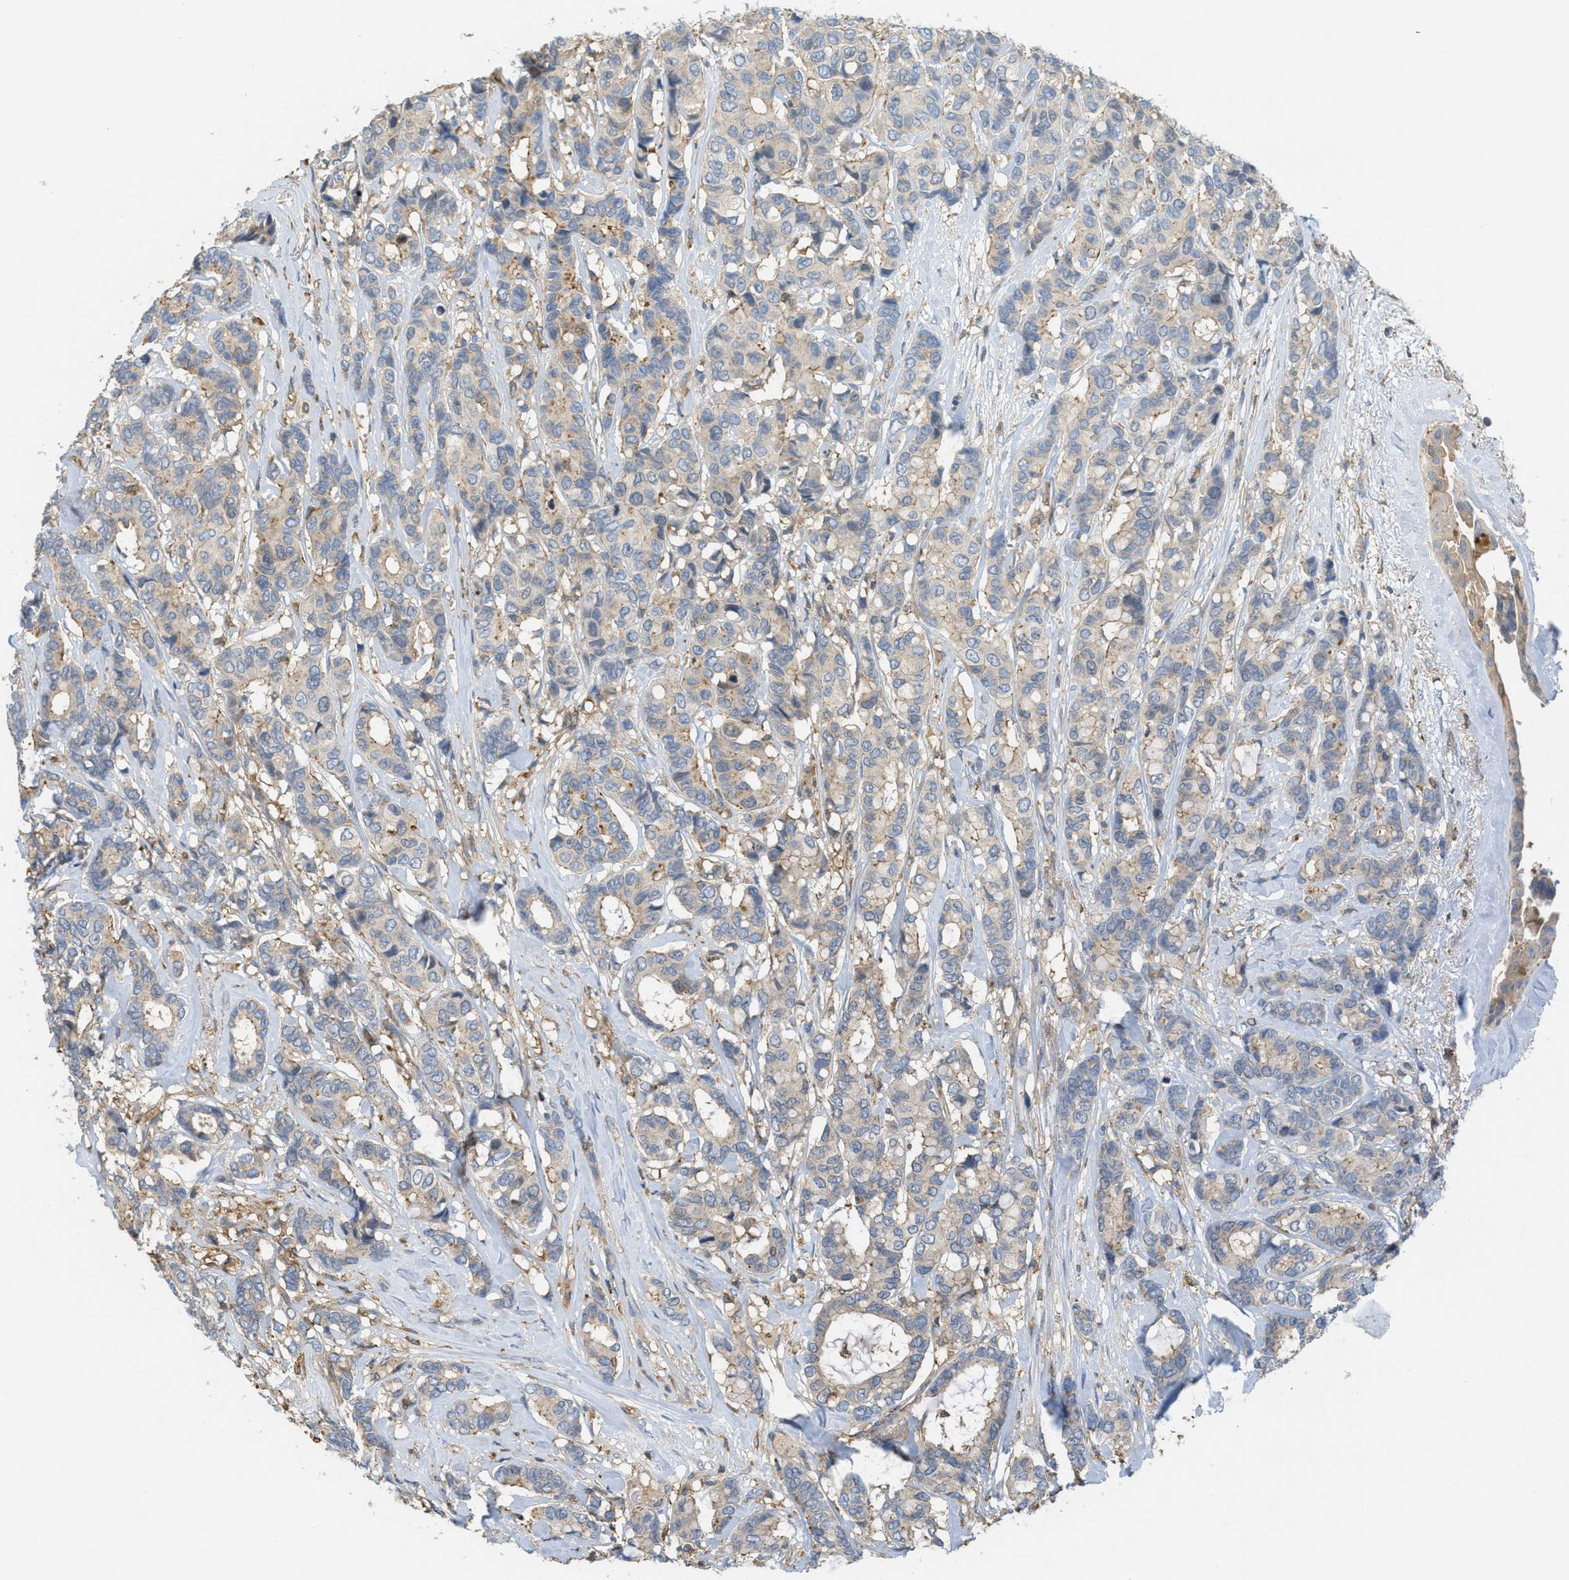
{"staining": {"intensity": "weak", "quantity": ">75%", "location": "cytoplasmic/membranous"}, "tissue": "breast cancer", "cell_type": "Tumor cells", "image_type": "cancer", "snomed": [{"axis": "morphology", "description": "Duct carcinoma"}, {"axis": "topography", "description": "Breast"}], "caption": "This histopathology image demonstrates breast cancer stained with immunohistochemistry to label a protein in brown. The cytoplasmic/membranous of tumor cells show weak positivity for the protein. Nuclei are counter-stained blue.", "gene": "GRIK2", "patient": {"sex": "female", "age": 87}}